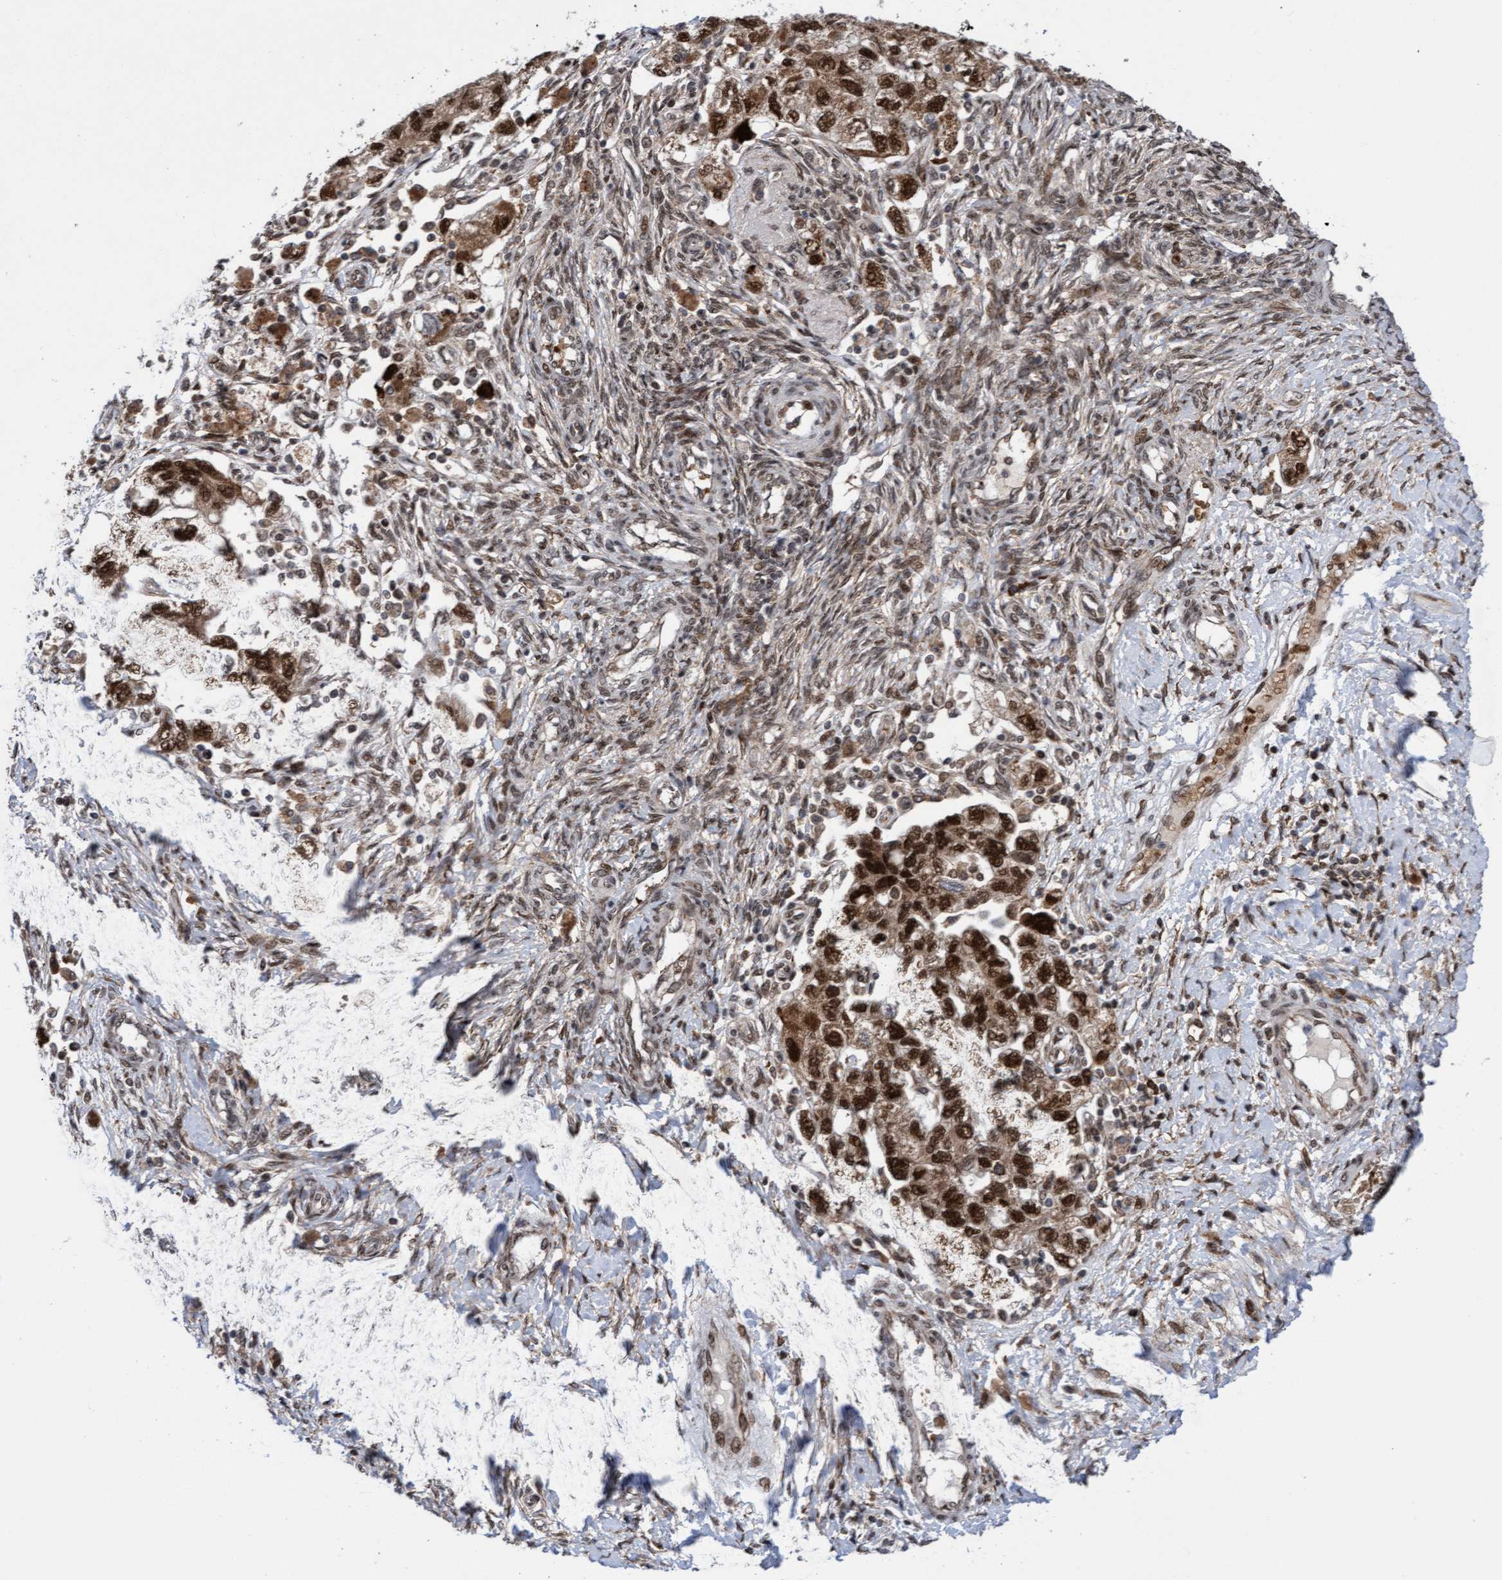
{"staining": {"intensity": "strong", "quantity": ">75%", "location": "cytoplasmic/membranous,nuclear"}, "tissue": "ovarian cancer", "cell_type": "Tumor cells", "image_type": "cancer", "snomed": [{"axis": "morphology", "description": "Carcinoma, NOS"}, {"axis": "morphology", "description": "Cystadenocarcinoma, serous, NOS"}, {"axis": "topography", "description": "Ovary"}], "caption": "Ovarian cancer tissue exhibits strong cytoplasmic/membranous and nuclear staining in about >75% of tumor cells, visualized by immunohistochemistry. (Brightfield microscopy of DAB IHC at high magnification).", "gene": "TANC2", "patient": {"sex": "female", "age": 69}}